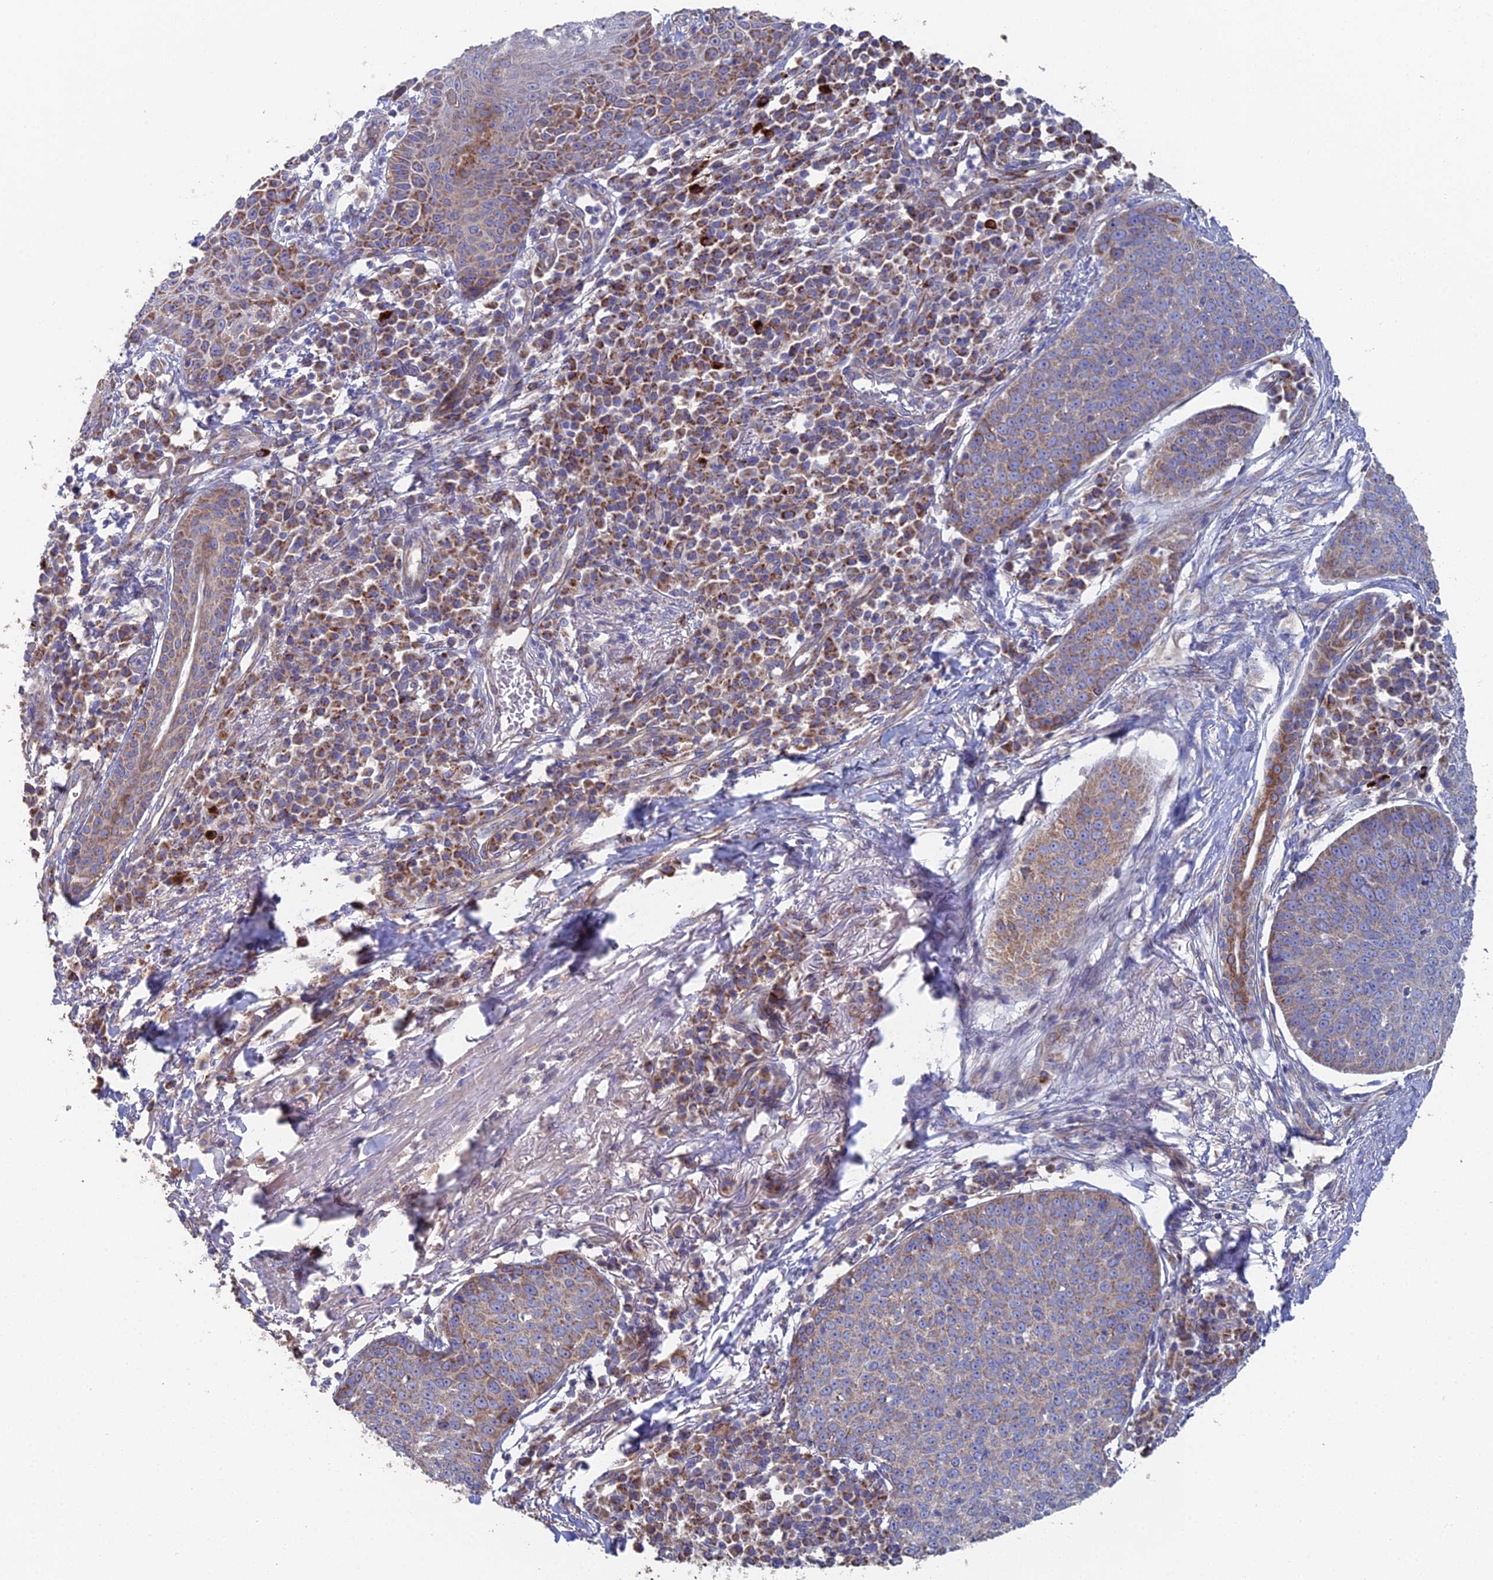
{"staining": {"intensity": "moderate", "quantity": ">75%", "location": "cytoplasmic/membranous"}, "tissue": "skin cancer", "cell_type": "Tumor cells", "image_type": "cancer", "snomed": [{"axis": "morphology", "description": "Squamous cell carcinoma, NOS"}, {"axis": "topography", "description": "Skin"}], "caption": "Skin squamous cell carcinoma stained with immunohistochemistry reveals moderate cytoplasmic/membranous positivity in approximately >75% of tumor cells.", "gene": "ECSIT", "patient": {"sex": "male", "age": 71}}